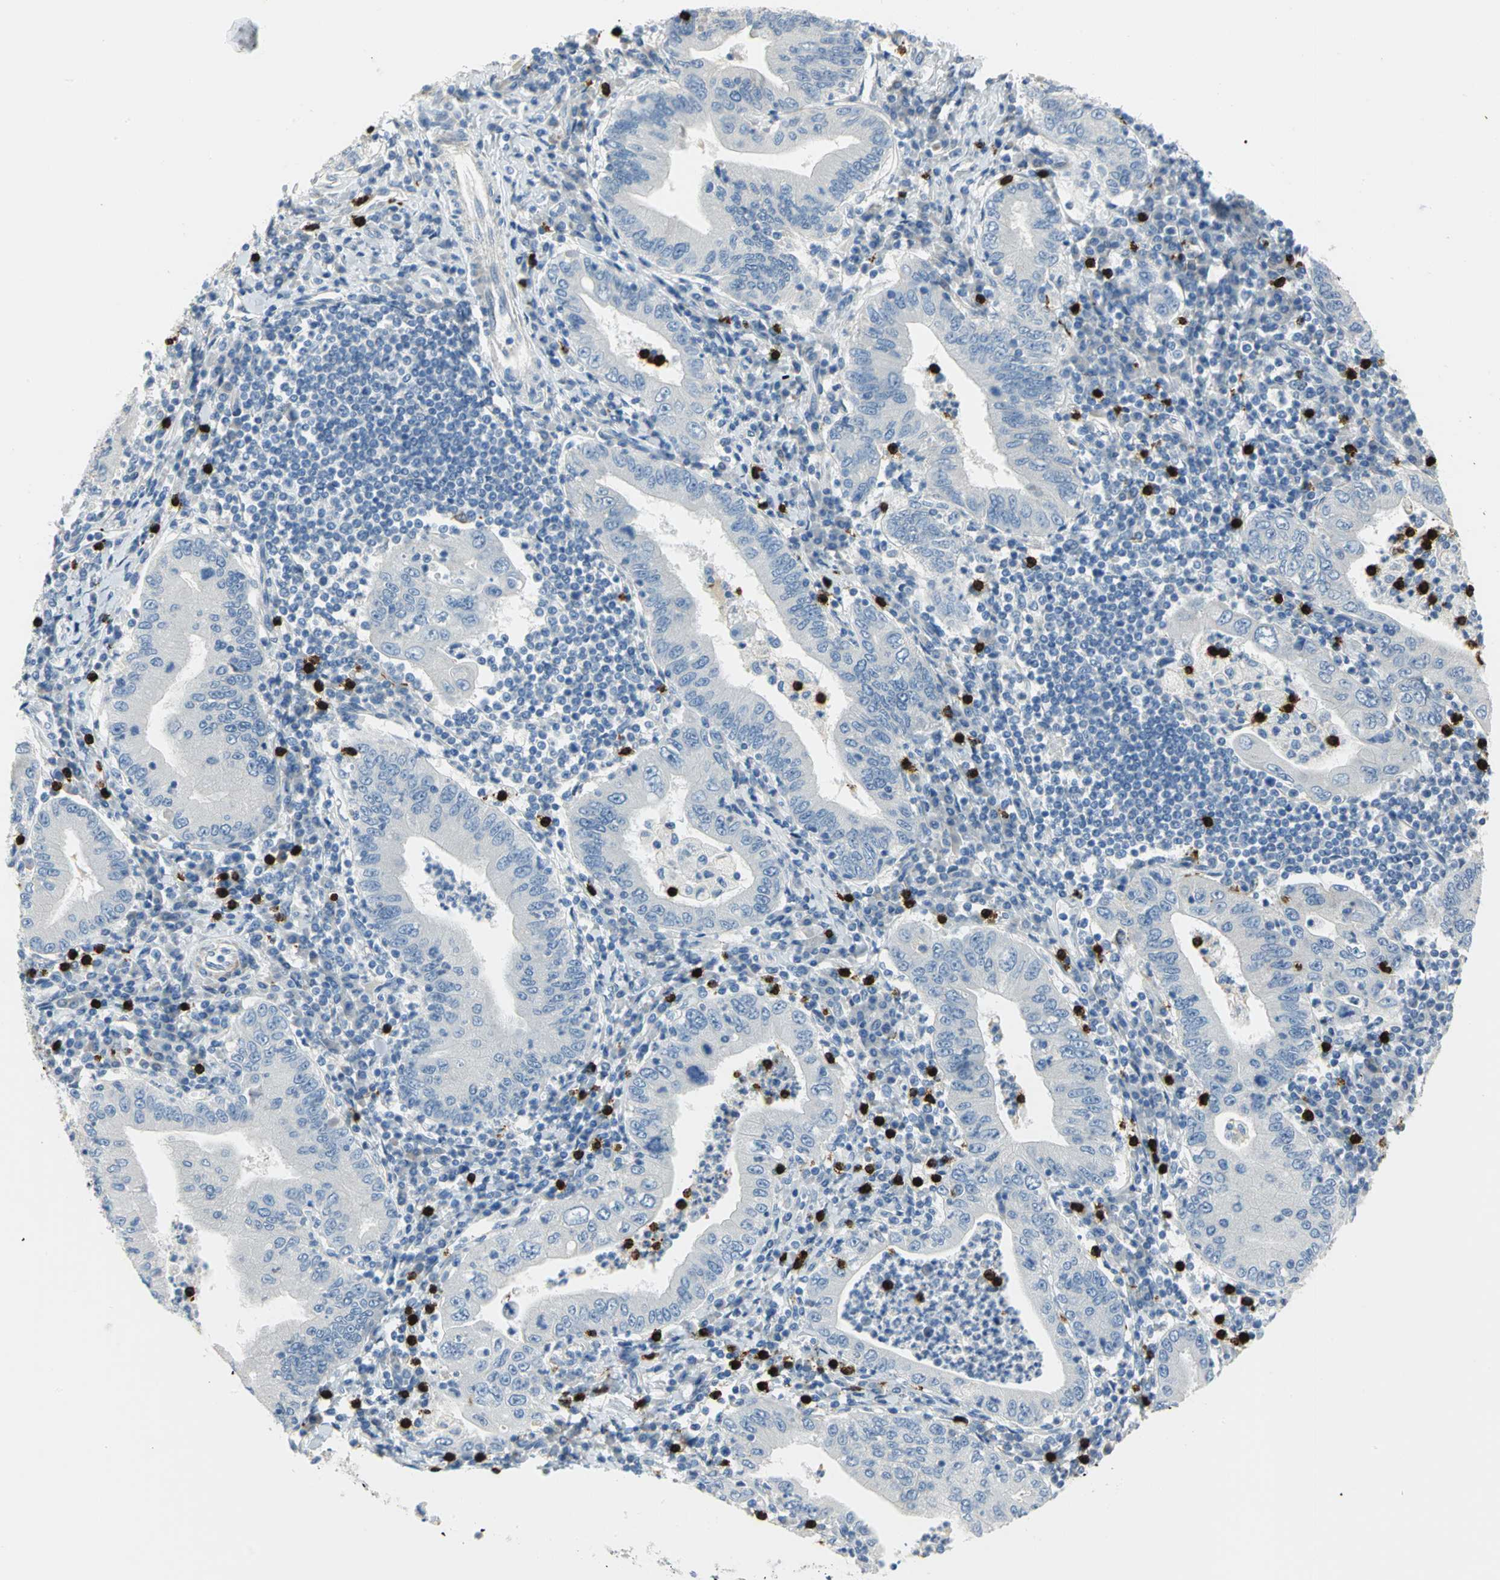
{"staining": {"intensity": "negative", "quantity": "none", "location": "none"}, "tissue": "stomach cancer", "cell_type": "Tumor cells", "image_type": "cancer", "snomed": [{"axis": "morphology", "description": "Normal tissue, NOS"}, {"axis": "morphology", "description": "Adenocarcinoma, NOS"}, {"axis": "topography", "description": "Esophagus"}, {"axis": "topography", "description": "Stomach, upper"}, {"axis": "topography", "description": "Peripheral nerve tissue"}], "caption": "This histopathology image is of stomach cancer (adenocarcinoma) stained with immunohistochemistry (IHC) to label a protein in brown with the nuclei are counter-stained blue. There is no expression in tumor cells.", "gene": "ALOX15", "patient": {"sex": "male", "age": 62}}